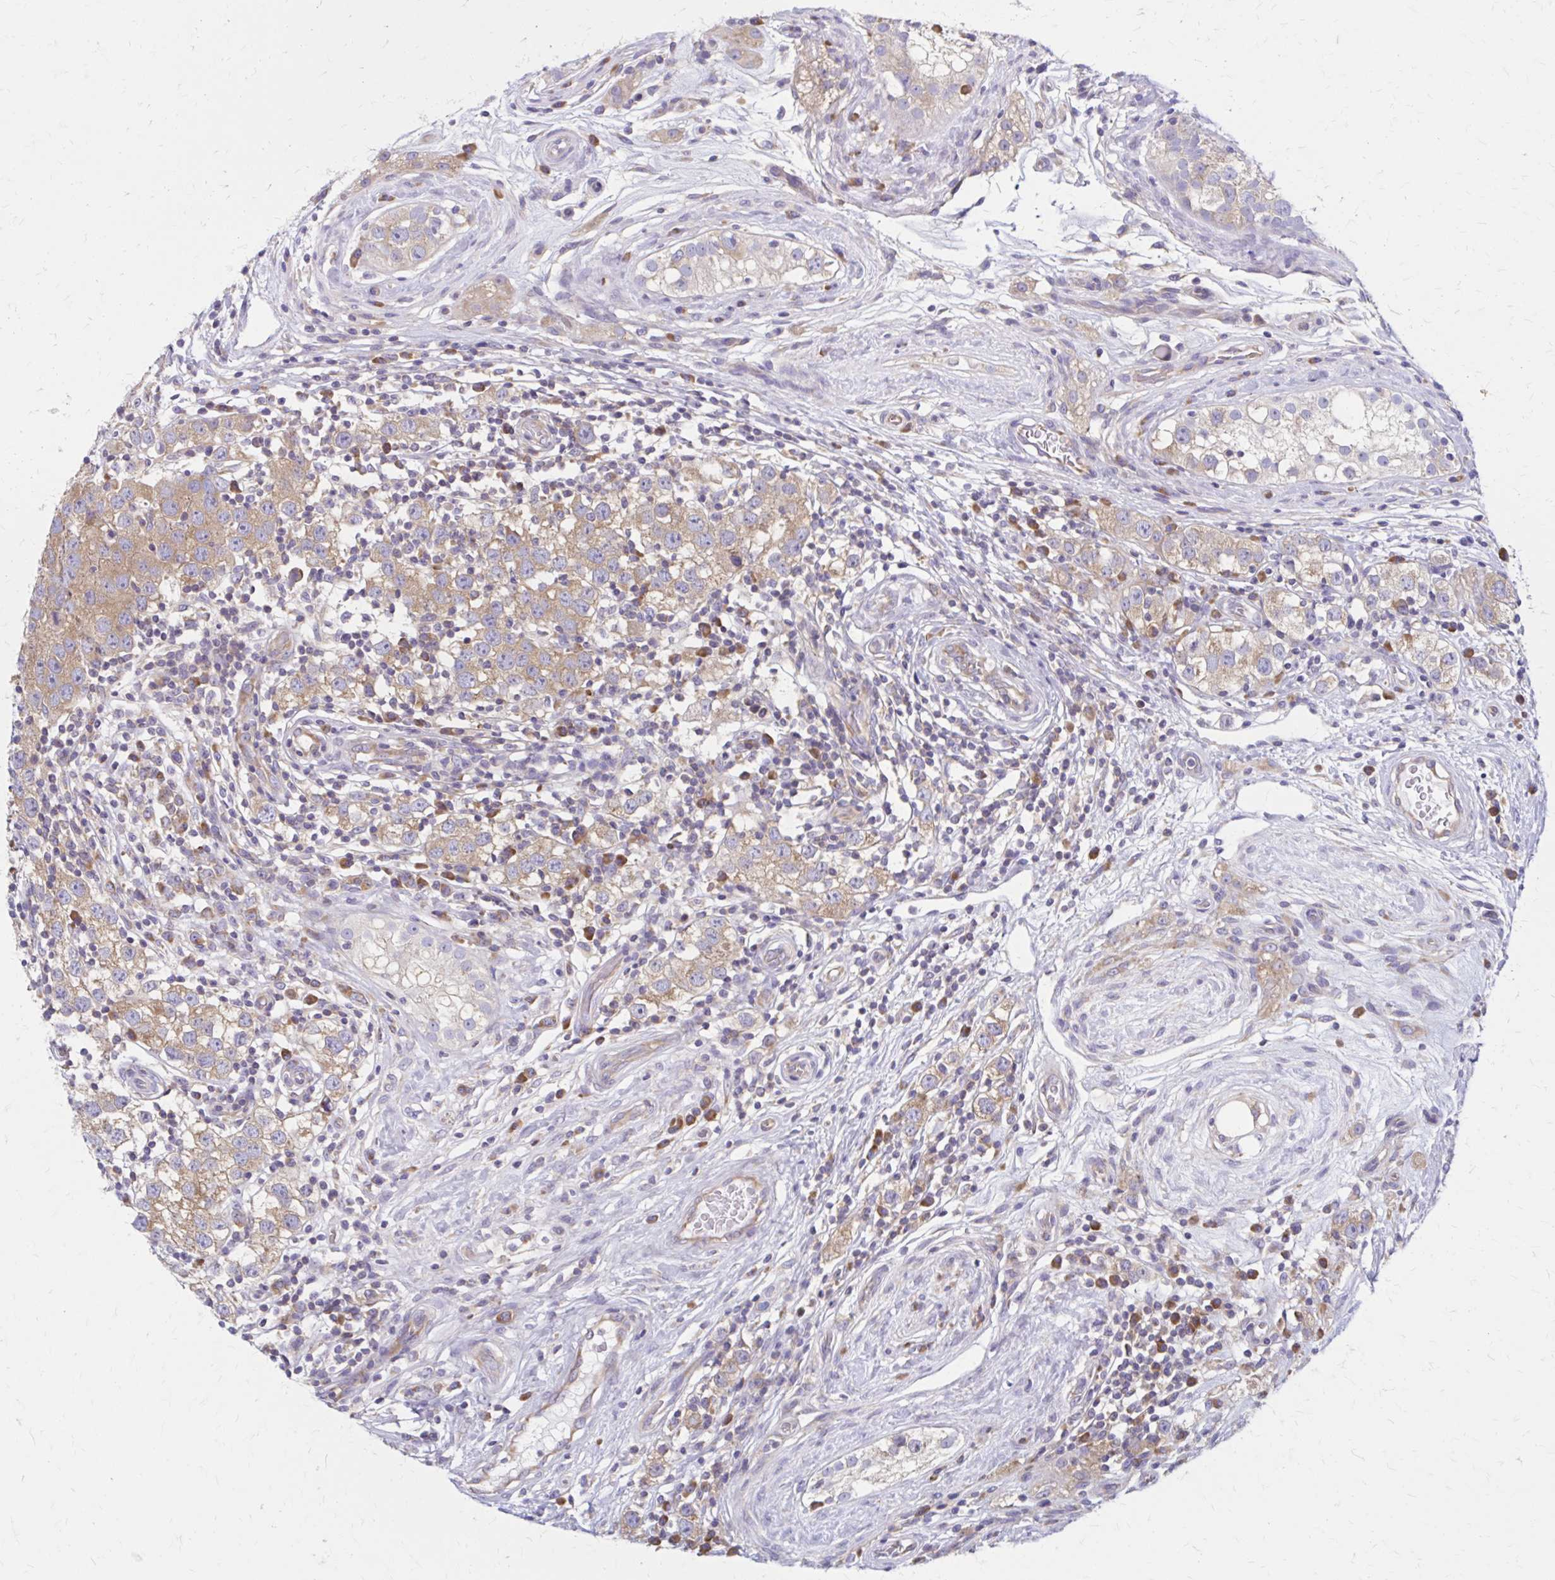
{"staining": {"intensity": "moderate", "quantity": ">75%", "location": "cytoplasmic/membranous"}, "tissue": "testis cancer", "cell_type": "Tumor cells", "image_type": "cancer", "snomed": [{"axis": "morphology", "description": "Seminoma, NOS"}, {"axis": "topography", "description": "Testis"}], "caption": "Human seminoma (testis) stained for a protein (brown) demonstrates moderate cytoplasmic/membranous positive staining in about >75% of tumor cells.", "gene": "RPL27A", "patient": {"sex": "male", "age": 34}}